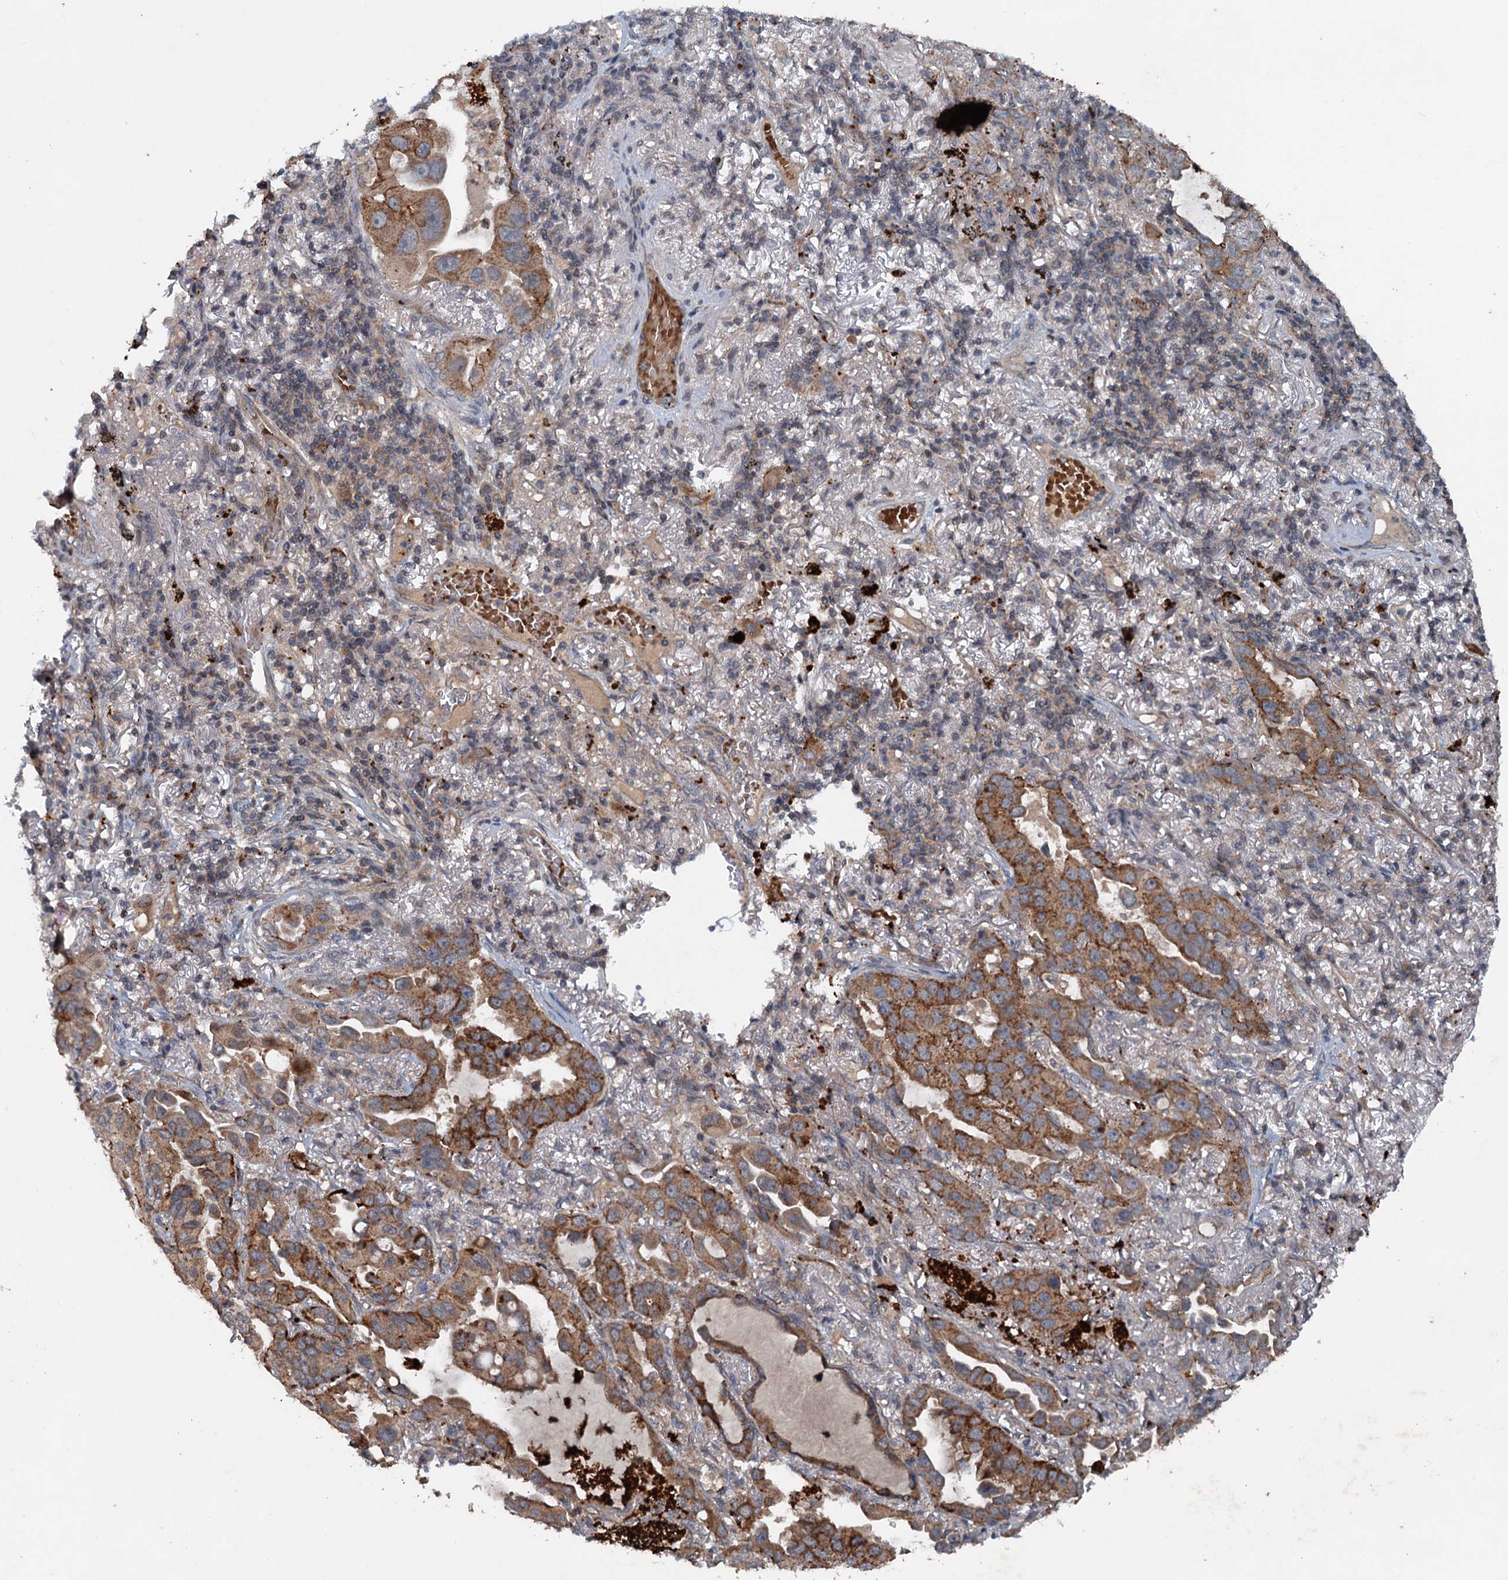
{"staining": {"intensity": "moderate", "quantity": ">75%", "location": "cytoplasmic/membranous"}, "tissue": "lung cancer", "cell_type": "Tumor cells", "image_type": "cancer", "snomed": [{"axis": "morphology", "description": "Adenocarcinoma, NOS"}, {"axis": "topography", "description": "Lung"}], "caption": "Human adenocarcinoma (lung) stained for a protein (brown) displays moderate cytoplasmic/membranous positive positivity in approximately >75% of tumor cells.", "gene": "N4BP2L2", "patient": {"sex": "male", "age": 64}}